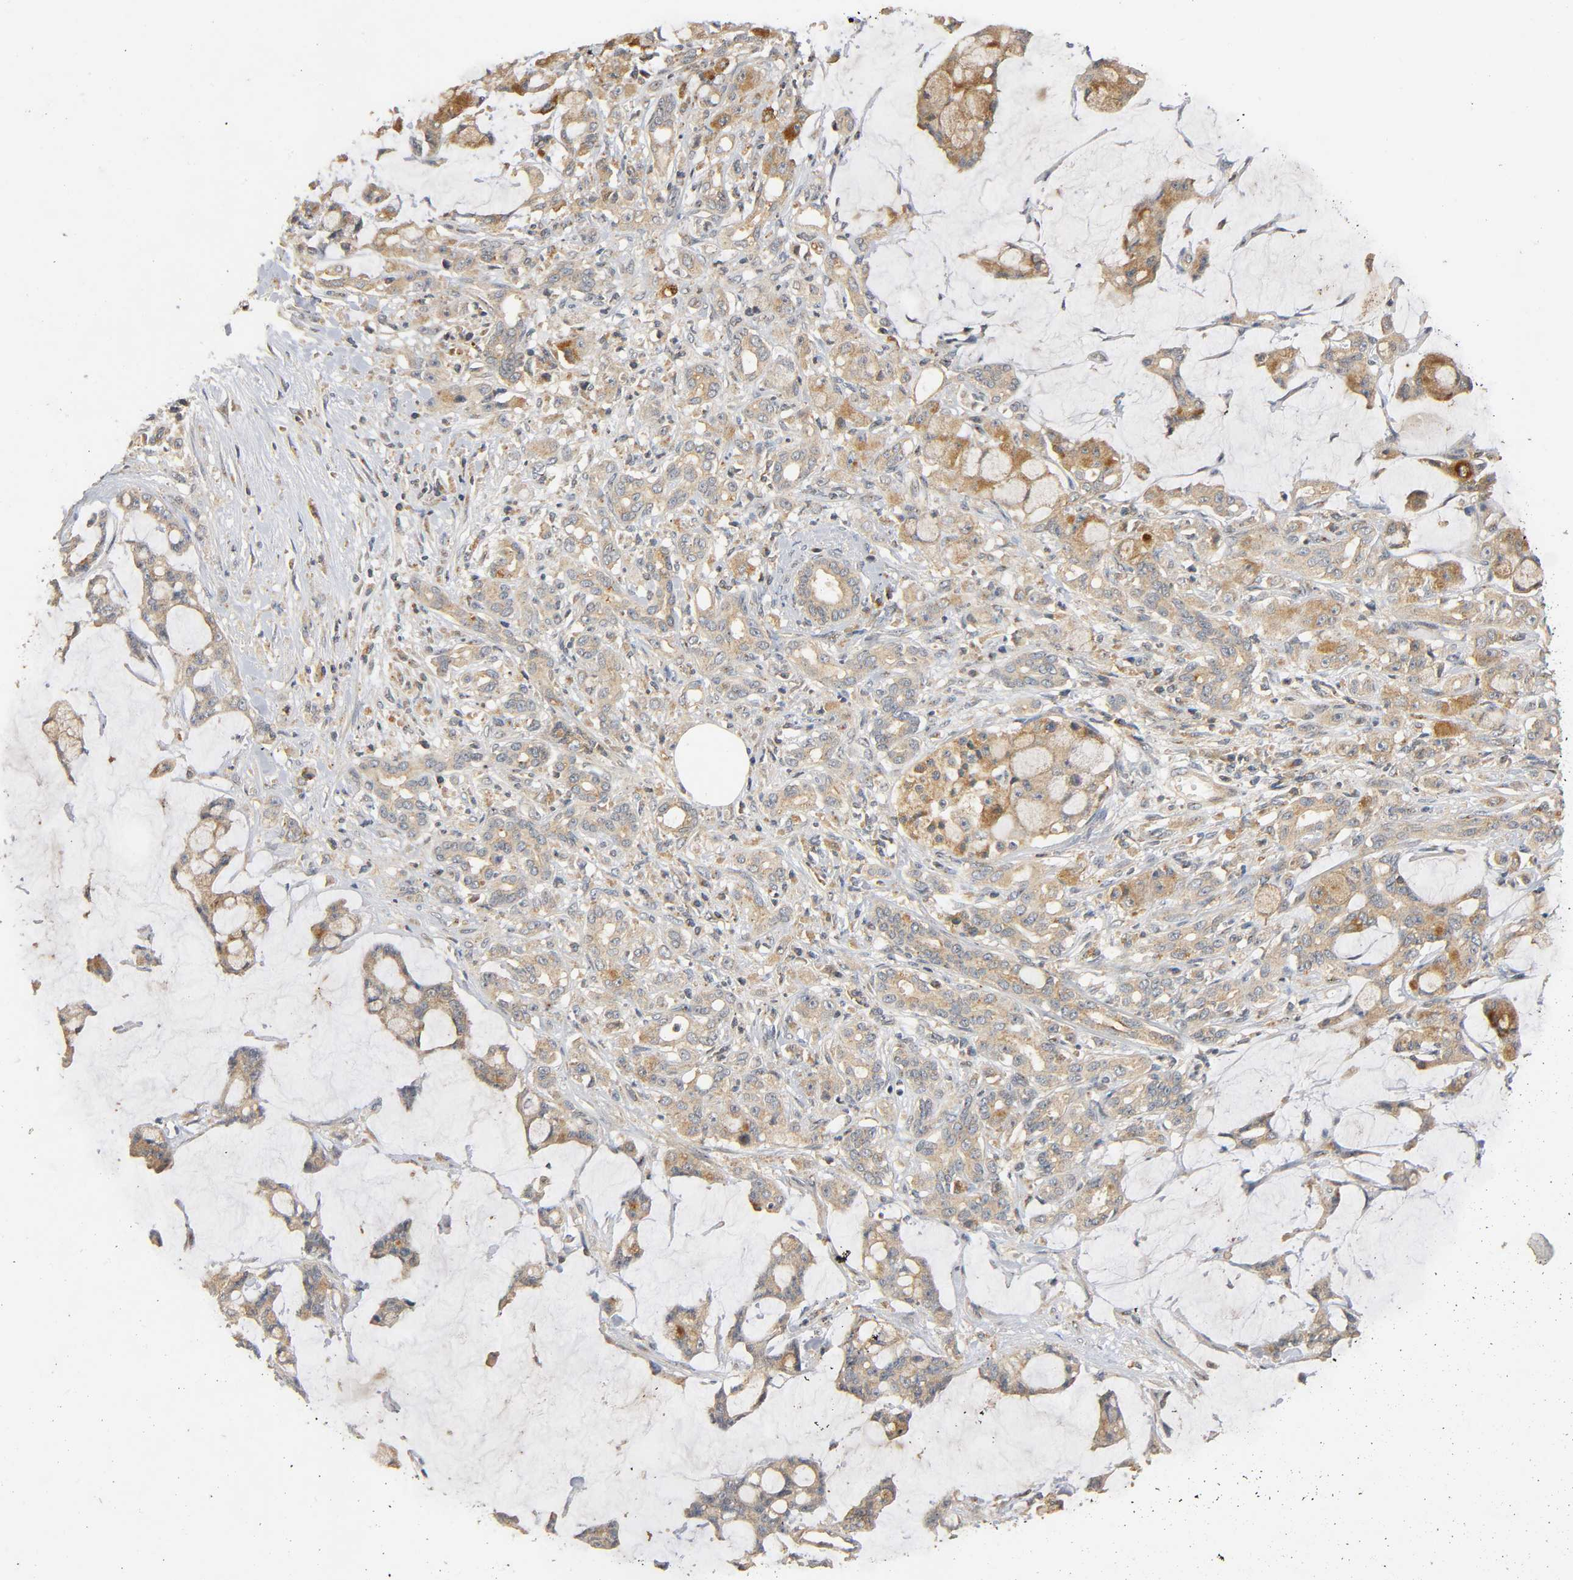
{"staining": {"intensity": "moderate", "quantity": ">75%", "location": "cytoplasmic/membranous"}, "tissue": "pancreatic cancer", "cell_type": "Tumor cells", "image_type": "cancer", "snomed": [{"axis": "morphology", "description": "Adenocarcinoma, NOS"}, {"axis": "topography", "description": "Pancreas"}], "caption": "A photomicrograph of pancreatic cancer stained for a protein exhibits moderate cytoplasmic/membranous brown staining in tumor cells. (DAB = brown stain, brightfield microscopy at high magnification).", "gene": "IKBKB", "patient": {"sex": "female", "age": 73}}